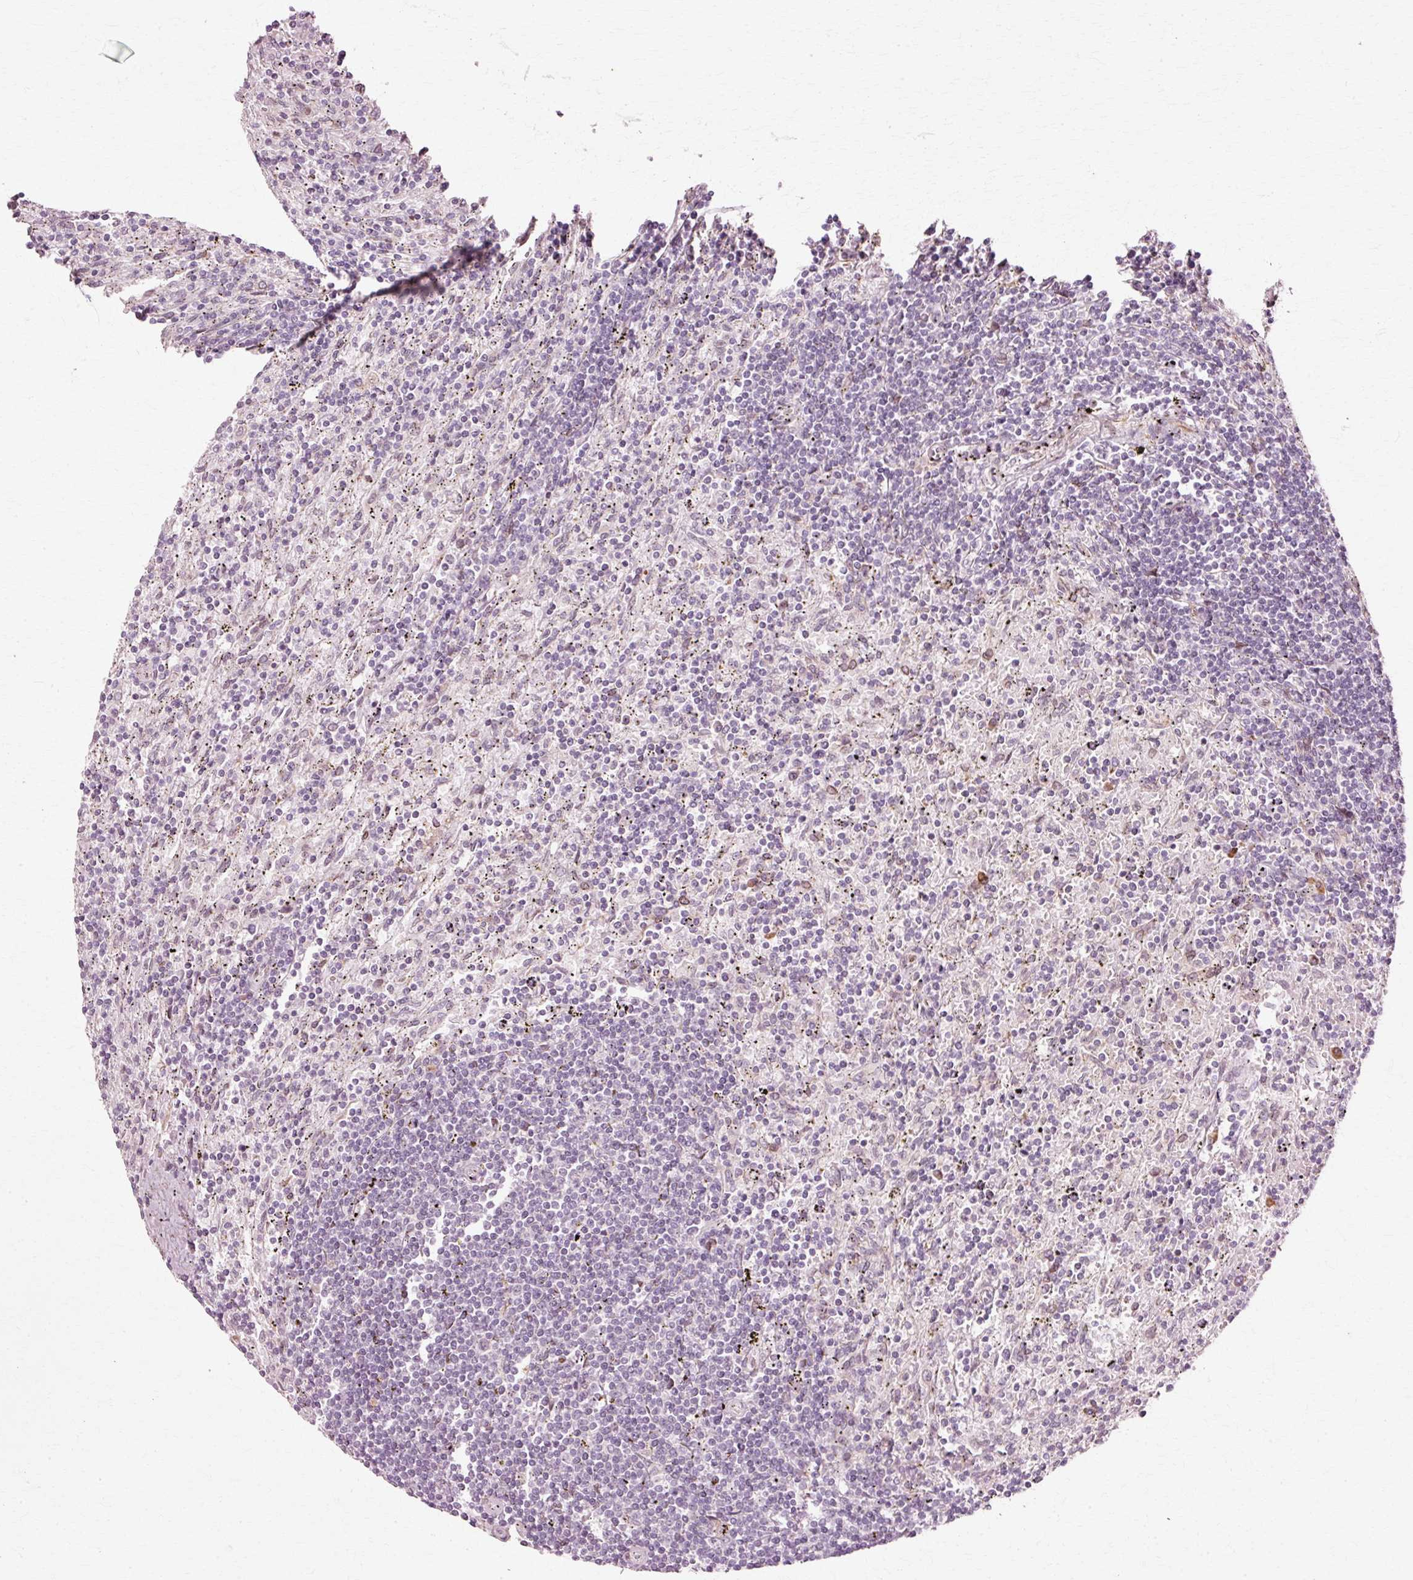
{"staining": {"intensity": "negative", "quantity": "none", "location": "none"}, "tissue": "lymphoma", "cell_type": "Tumor cells", "image_type": "cancer", "snomed": [{"axis": "morphology", "description": "Malignant lymphoma, non-Hodgkin's type, Low grade"}, {"axis": "topography", "description": "Spleen"}], "caption": "Protein analysis of low-grade malignant lymphoma, non-Hodgkin's type demonstrates no significant staining in tumor cells. (DAB IHC, high magnification).", "gene": "RGPD5", "patient": {"sex": "male", "age": 76}}